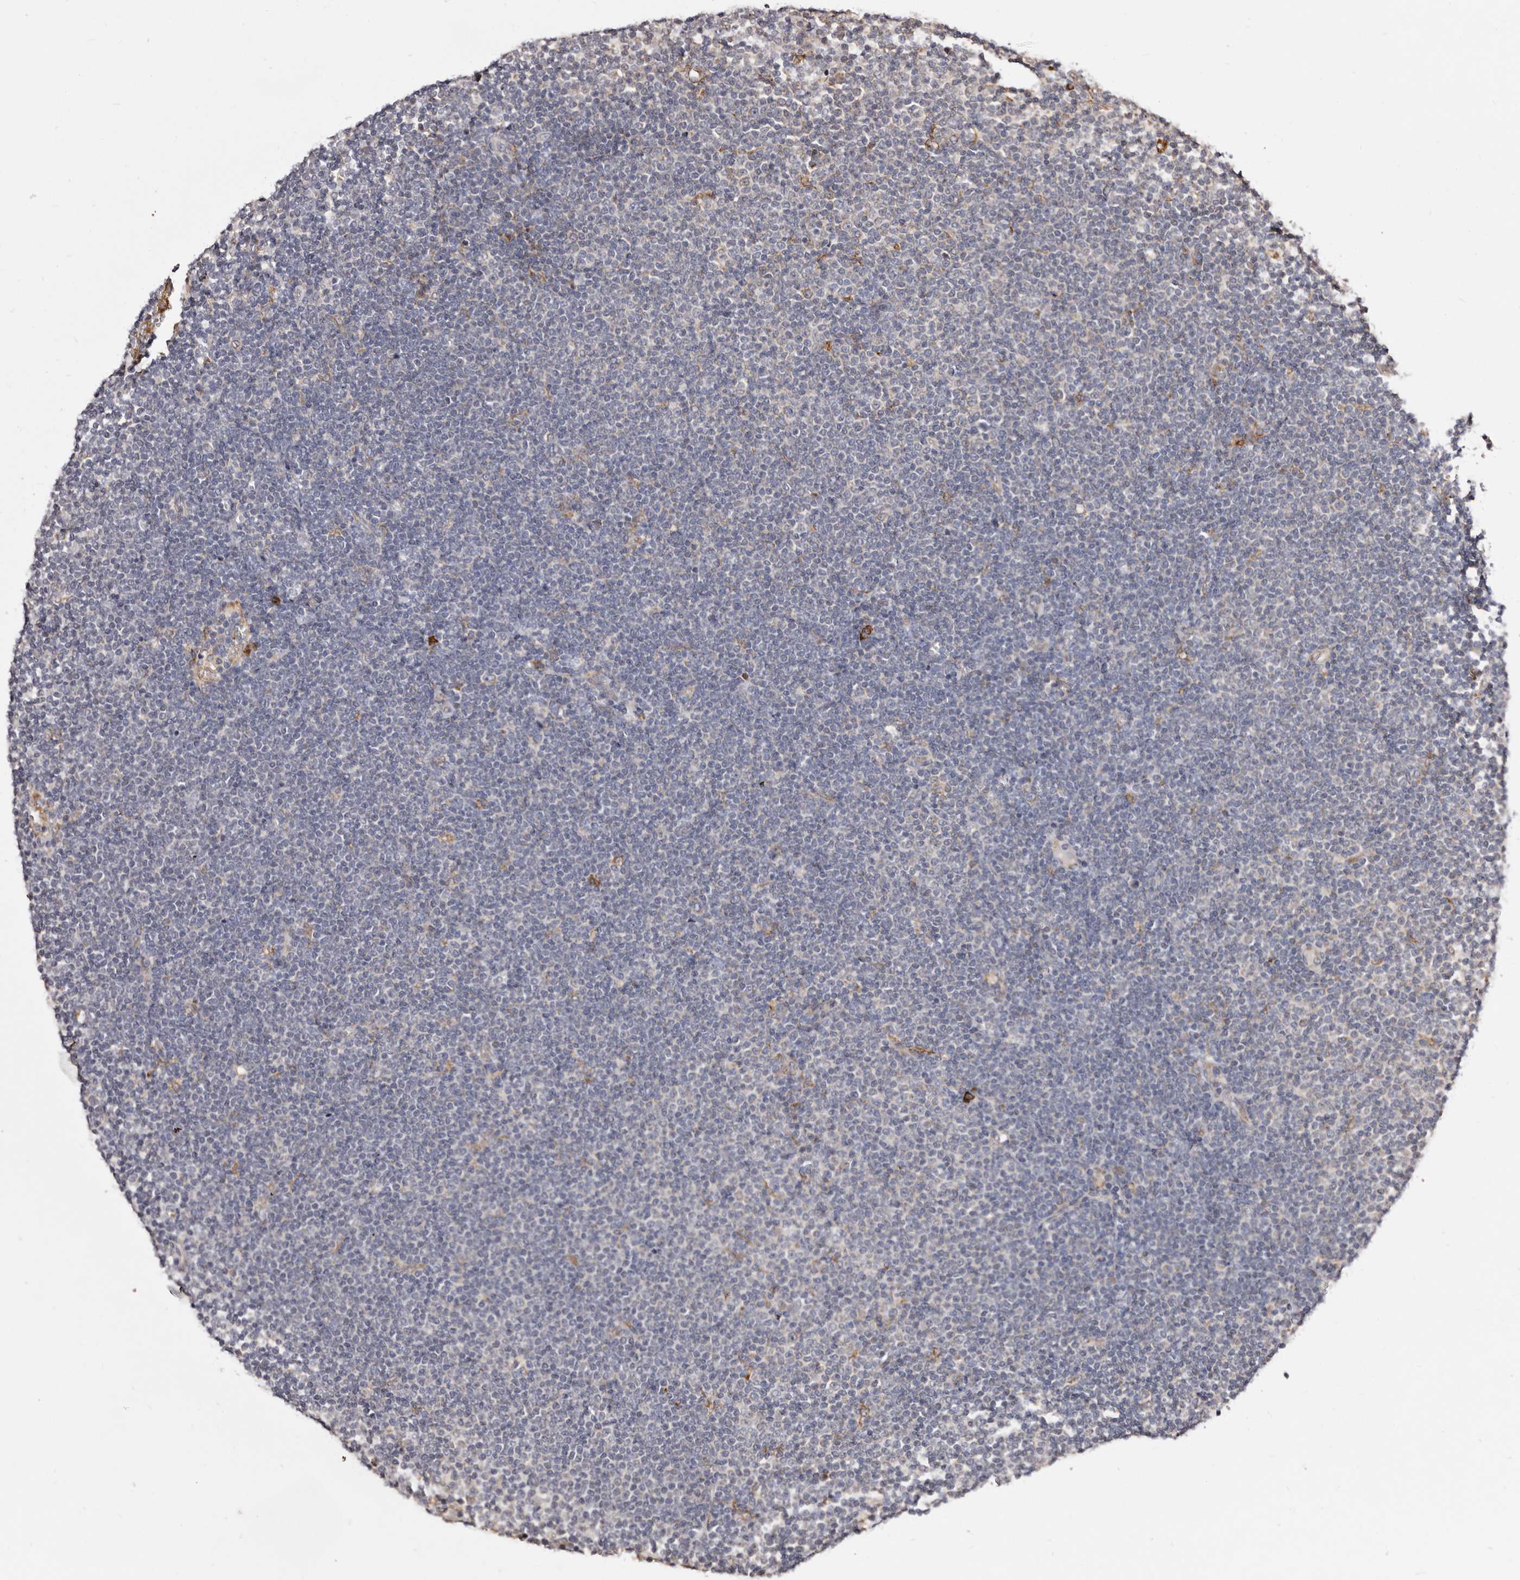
{"staining": {"intensity": "negative", "quantity": "none", "location": "none"}, "tissue": "lymphoma", "cell_type": "Tumor cells", "image_type": "cancer", "snomed": [{"axis": "morphology", "description": "Malignant lymphoma, non-Hodgkin's type, Low grade"}, {"axis": "topography", "description": "Lymph node"}], "caption": "Protein analysis of lymphoma shows no significant positivity in tumor cells.", "gene": "ACBD6", "patient": {"sex": "female", "age": 53}}